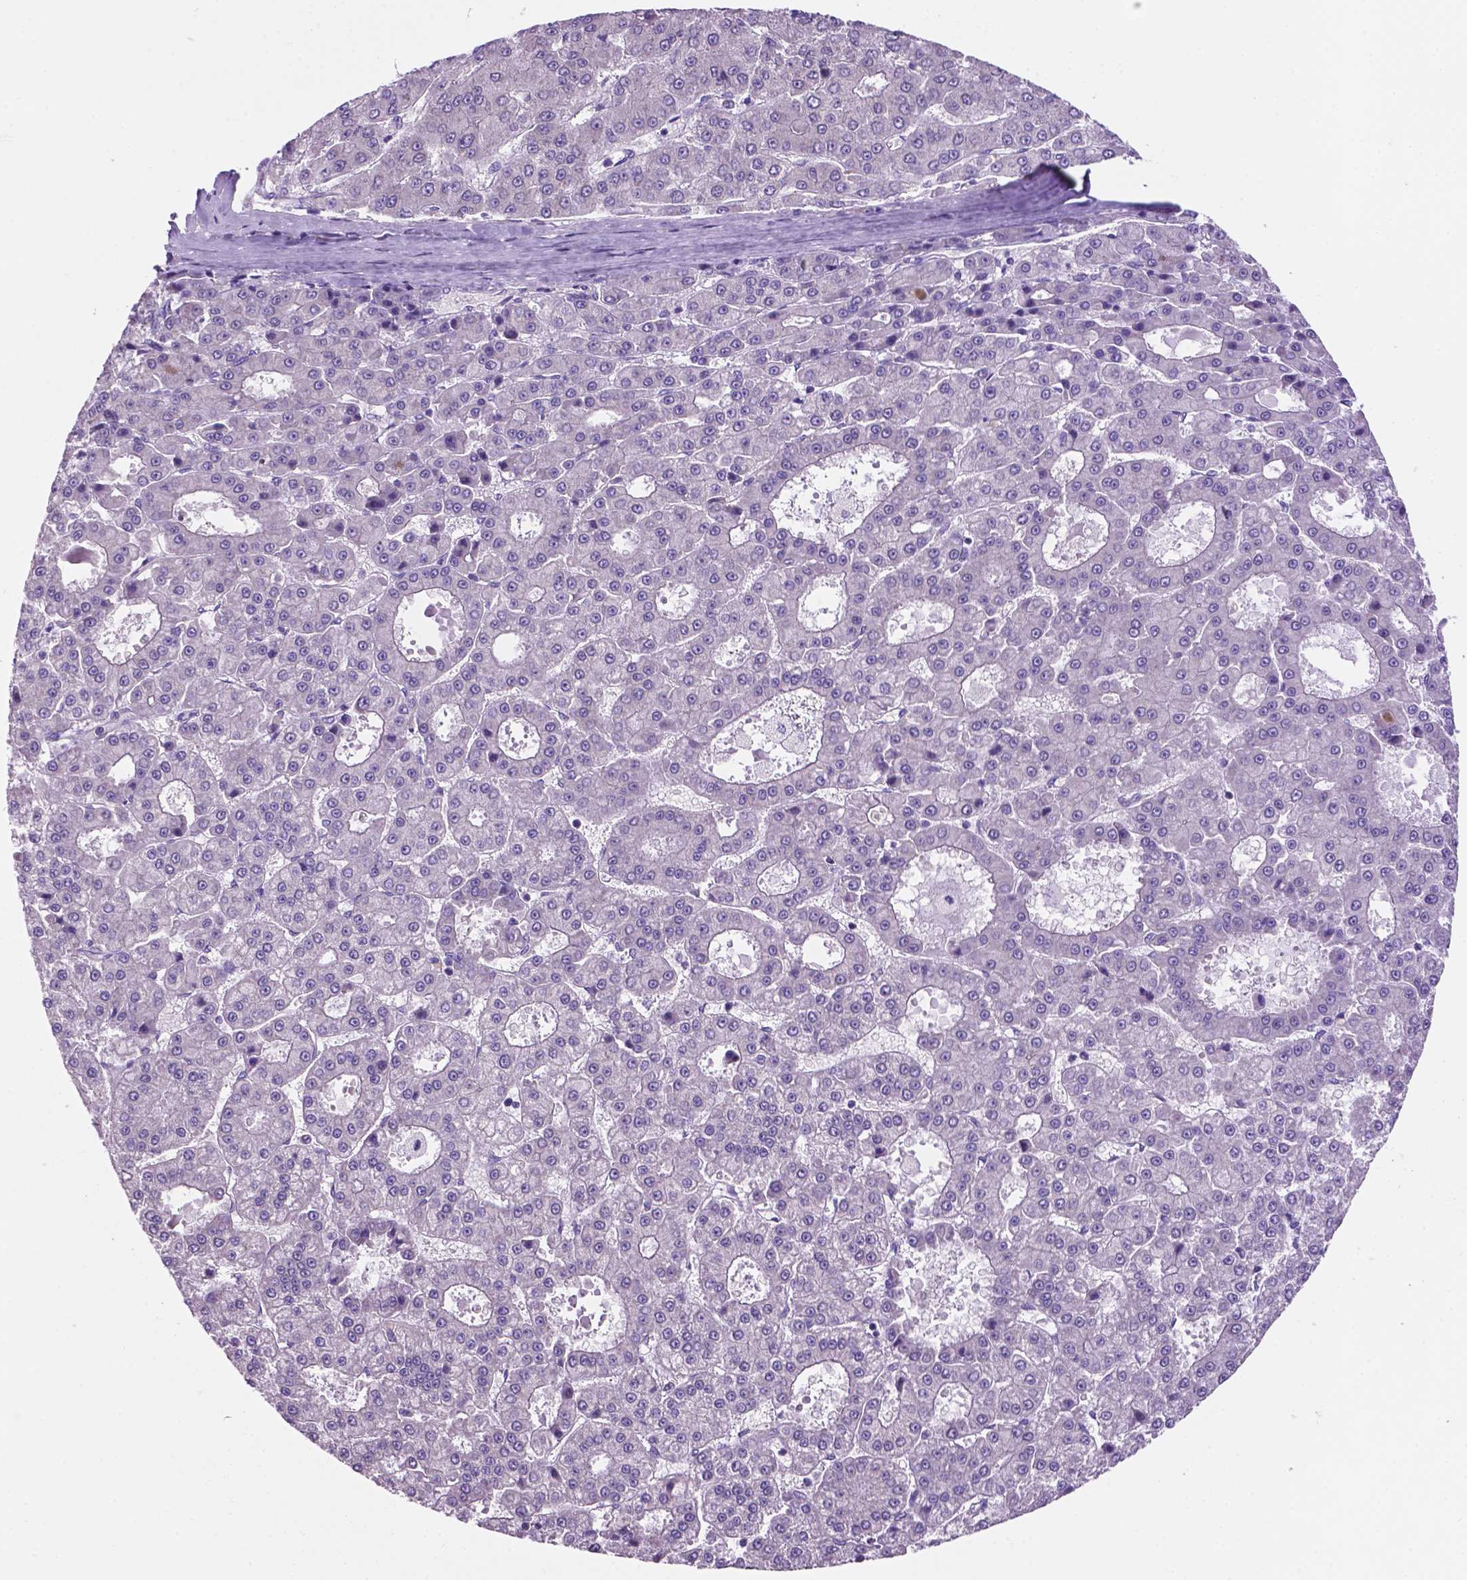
{"staining": {"intensity": "negative", "quantity": "none", "location": "none"}, "tissue": "liver cancer", "cell_type": "Tumor cells", "image_type": "cancer", "snomed": [{"axis": "morphology", "description": "Carcinoma, Hepatocellular, NOS"}, {"axis": "topography", "description": "Liver"}], "caption": "Tumor cells are negative for protein expression in human hepatocellular carcinoma (liver). The staining was performed using DAB (3,3'-diaminobenzidine) to visualize the protein expression in brown, while the nuclei were stained in blue with hematoxylin (Magnification: 20x).", "gene": "SPDYA", "patient": {"sex": "male", "age": 70}}